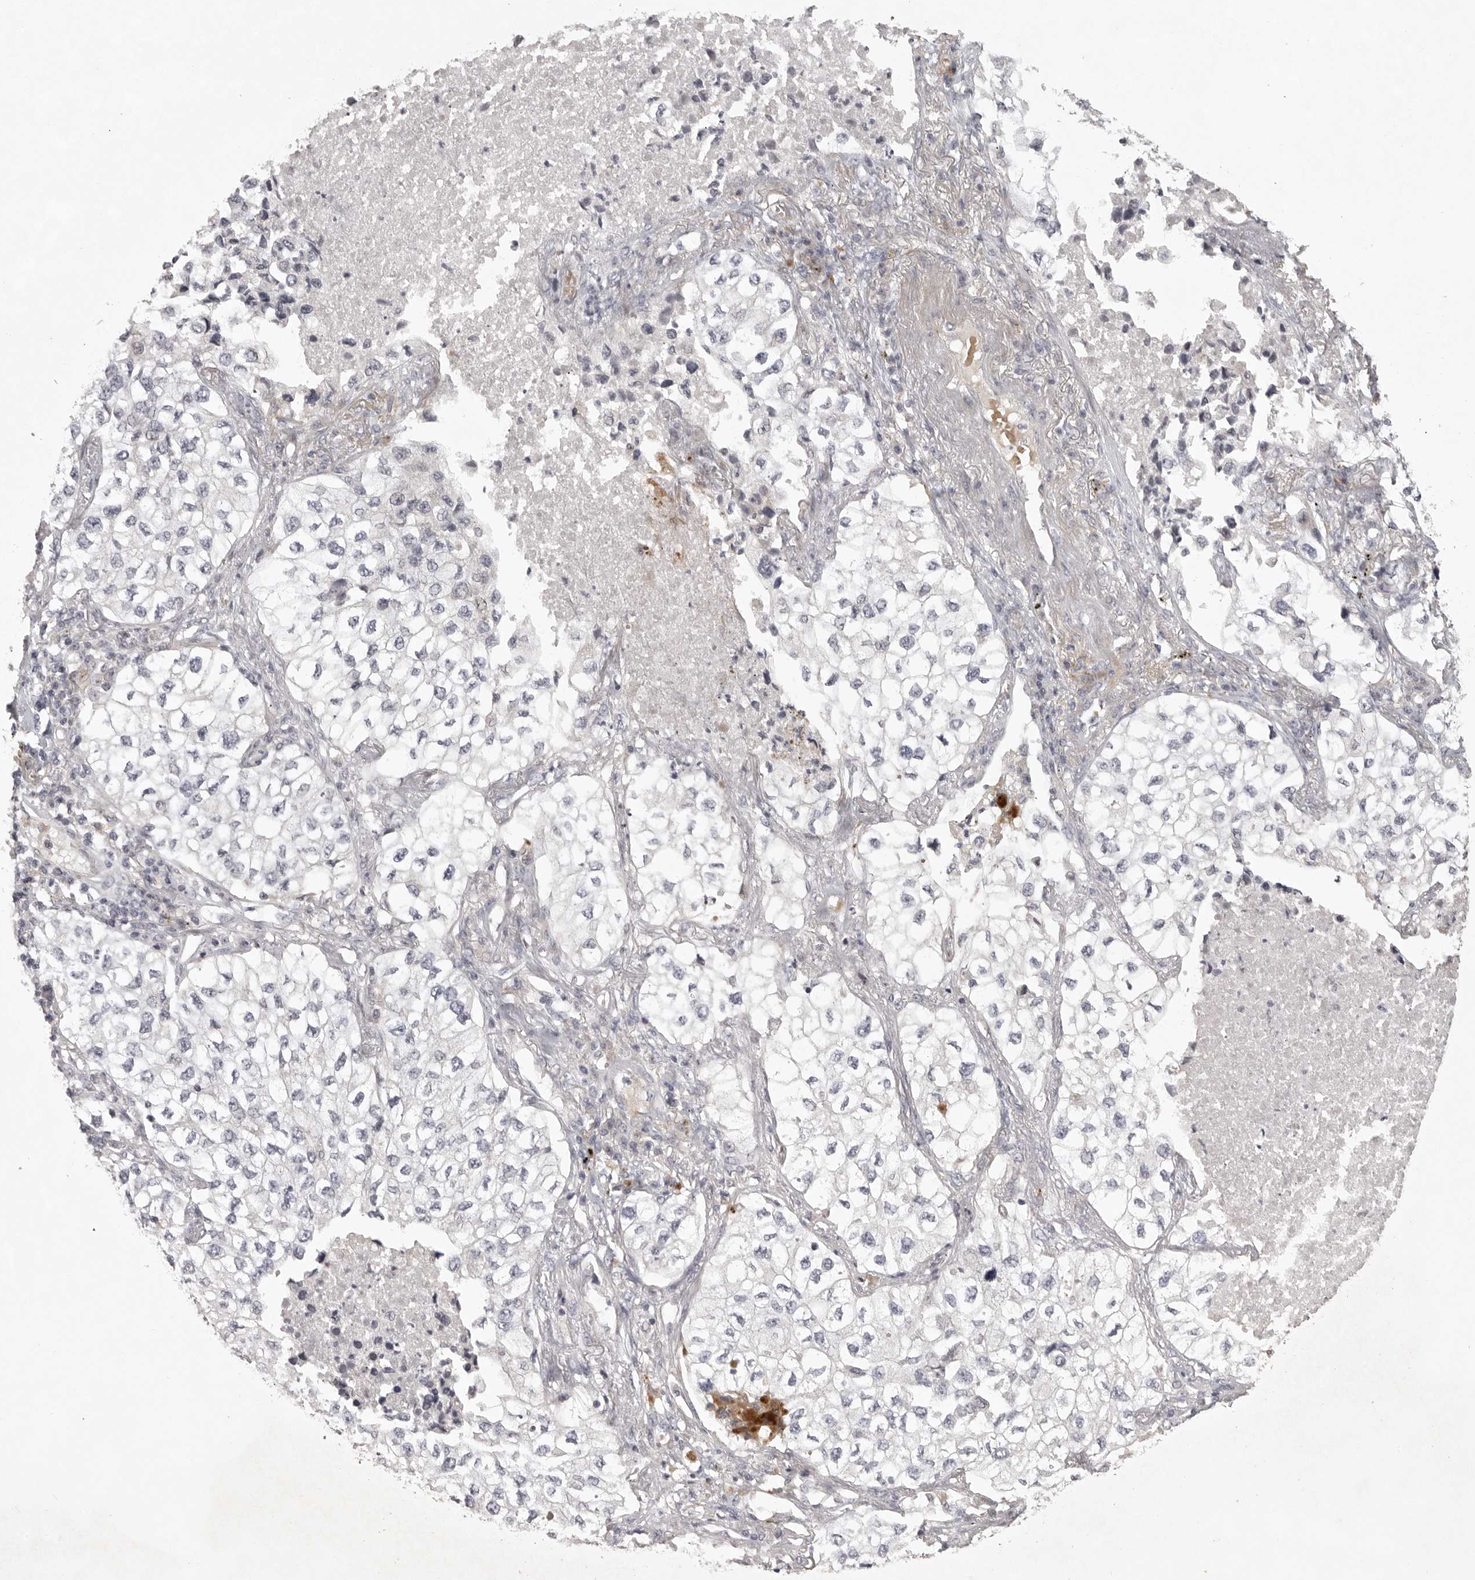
{"staining": {"intensity": "negative", "quantity": "none", "location": "none"}, "tissue": "lung cancer", "cell_type": "Tumor cells", "image_type": "cancer", "snomed": [{"axis": "morphology", "description": "Adenocarcinoma, NOS"}, {"axis": "topography", "description": "Lung"}], "caption": "An image of lung cancer stained for a protein displays no brown staining in tumor cells. (DAB immunohistochemistry (IHC), high magnification).", "gene": "CD300LD", "patient": {"sex": "male", "age": 63}}